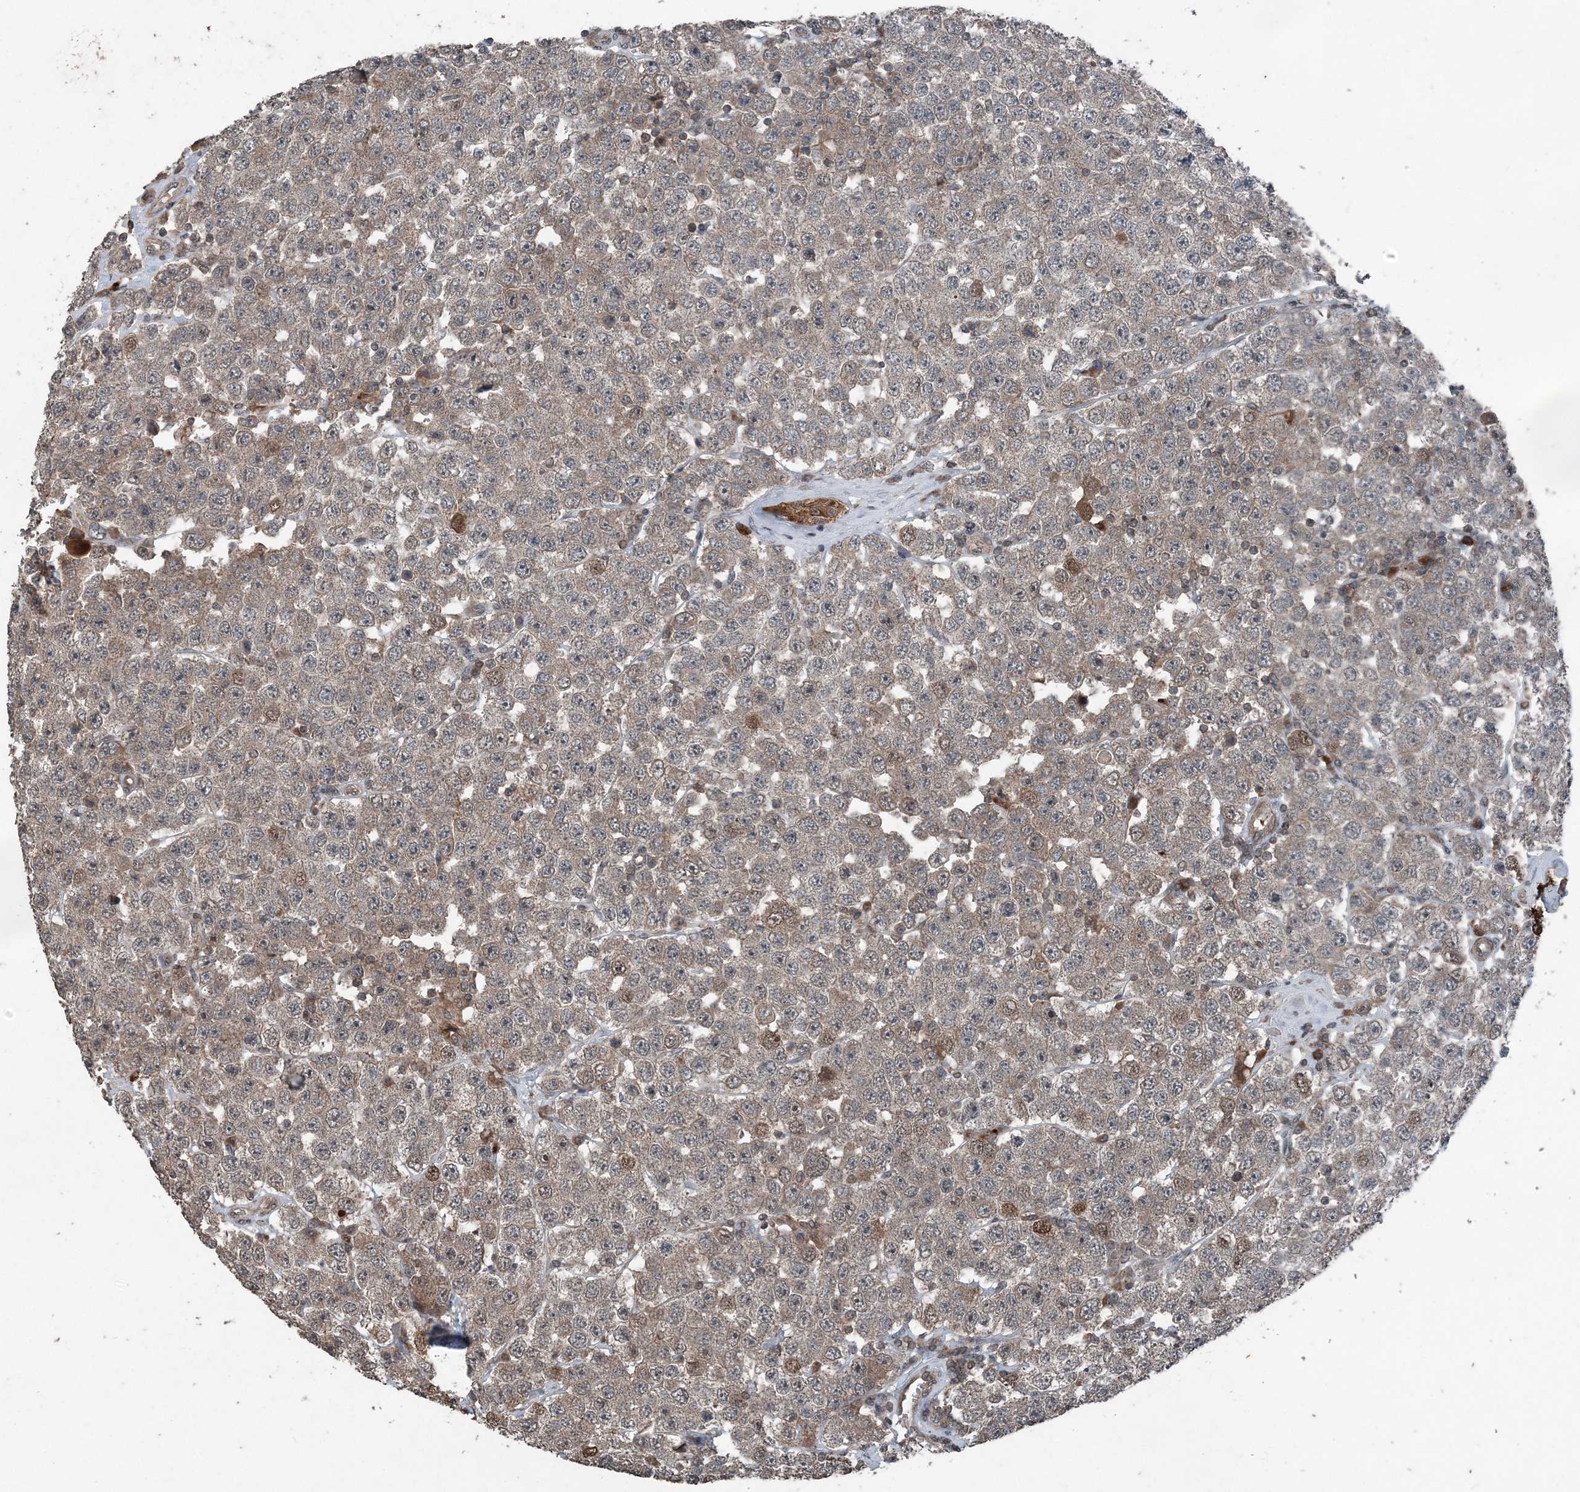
{"staining": {"intensity": "moderate", "quantity": "25%-75%", "location": "cytoplasmic/membranous,nuclear"}, "tissue": "testis cancer", "cell_type": "Tumor cells", "image_type": "cancer", "snomed": [{"axis": "morphology", "description": "Seminoma, NOS"}, {"axis": "topography", "description": "Testis"}], "caption": "IHC of human testis seminoma displays medium levels of moderate cytoplasmic/membranous and nuclear staining in approximately 25%-75% of tumor cells.", "gene": "CFL1", "patient": {"sex": "male", "age": 28}}